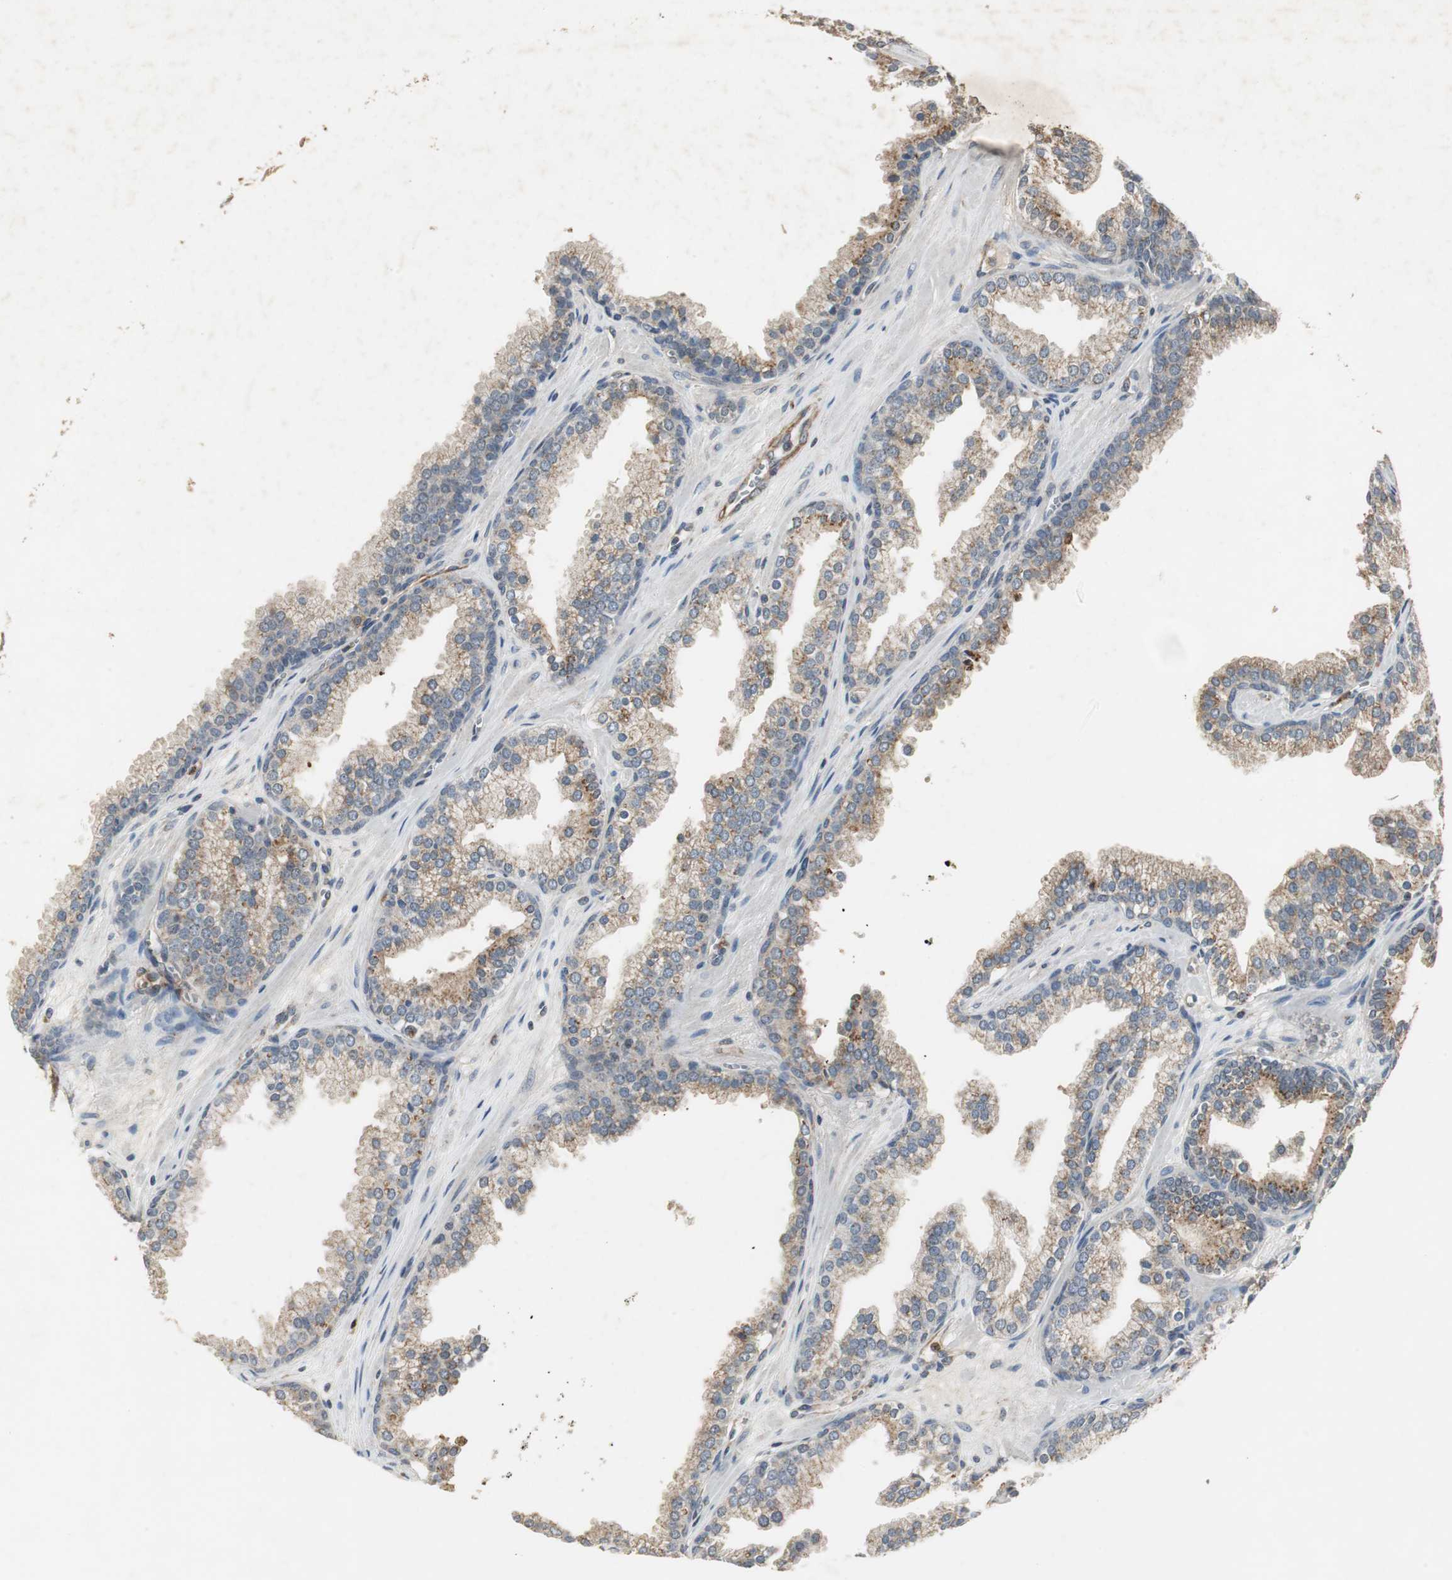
{"staining": {"intensity": "moderate", "quantity": ">75%", "location": "cytoplasmic/membranous"}, "tissue": "prostate cancer", "cell_type": "Tumor cells", "image_type": "cancer", "snomed": [{"axis": "morphology", "description": "Adenocarcinoma, Low grade"}, {"axis": "topography", "description": "Prostate"}], "caption": "Human prostate adenocarcinoma (low-grade) stained with a brown dye displays moderate cytoplasmic/membranous positive staining in approximately >75% of tumor cells.", "gene": "JTB", "patient": {"sex": "male", "age": 57}}